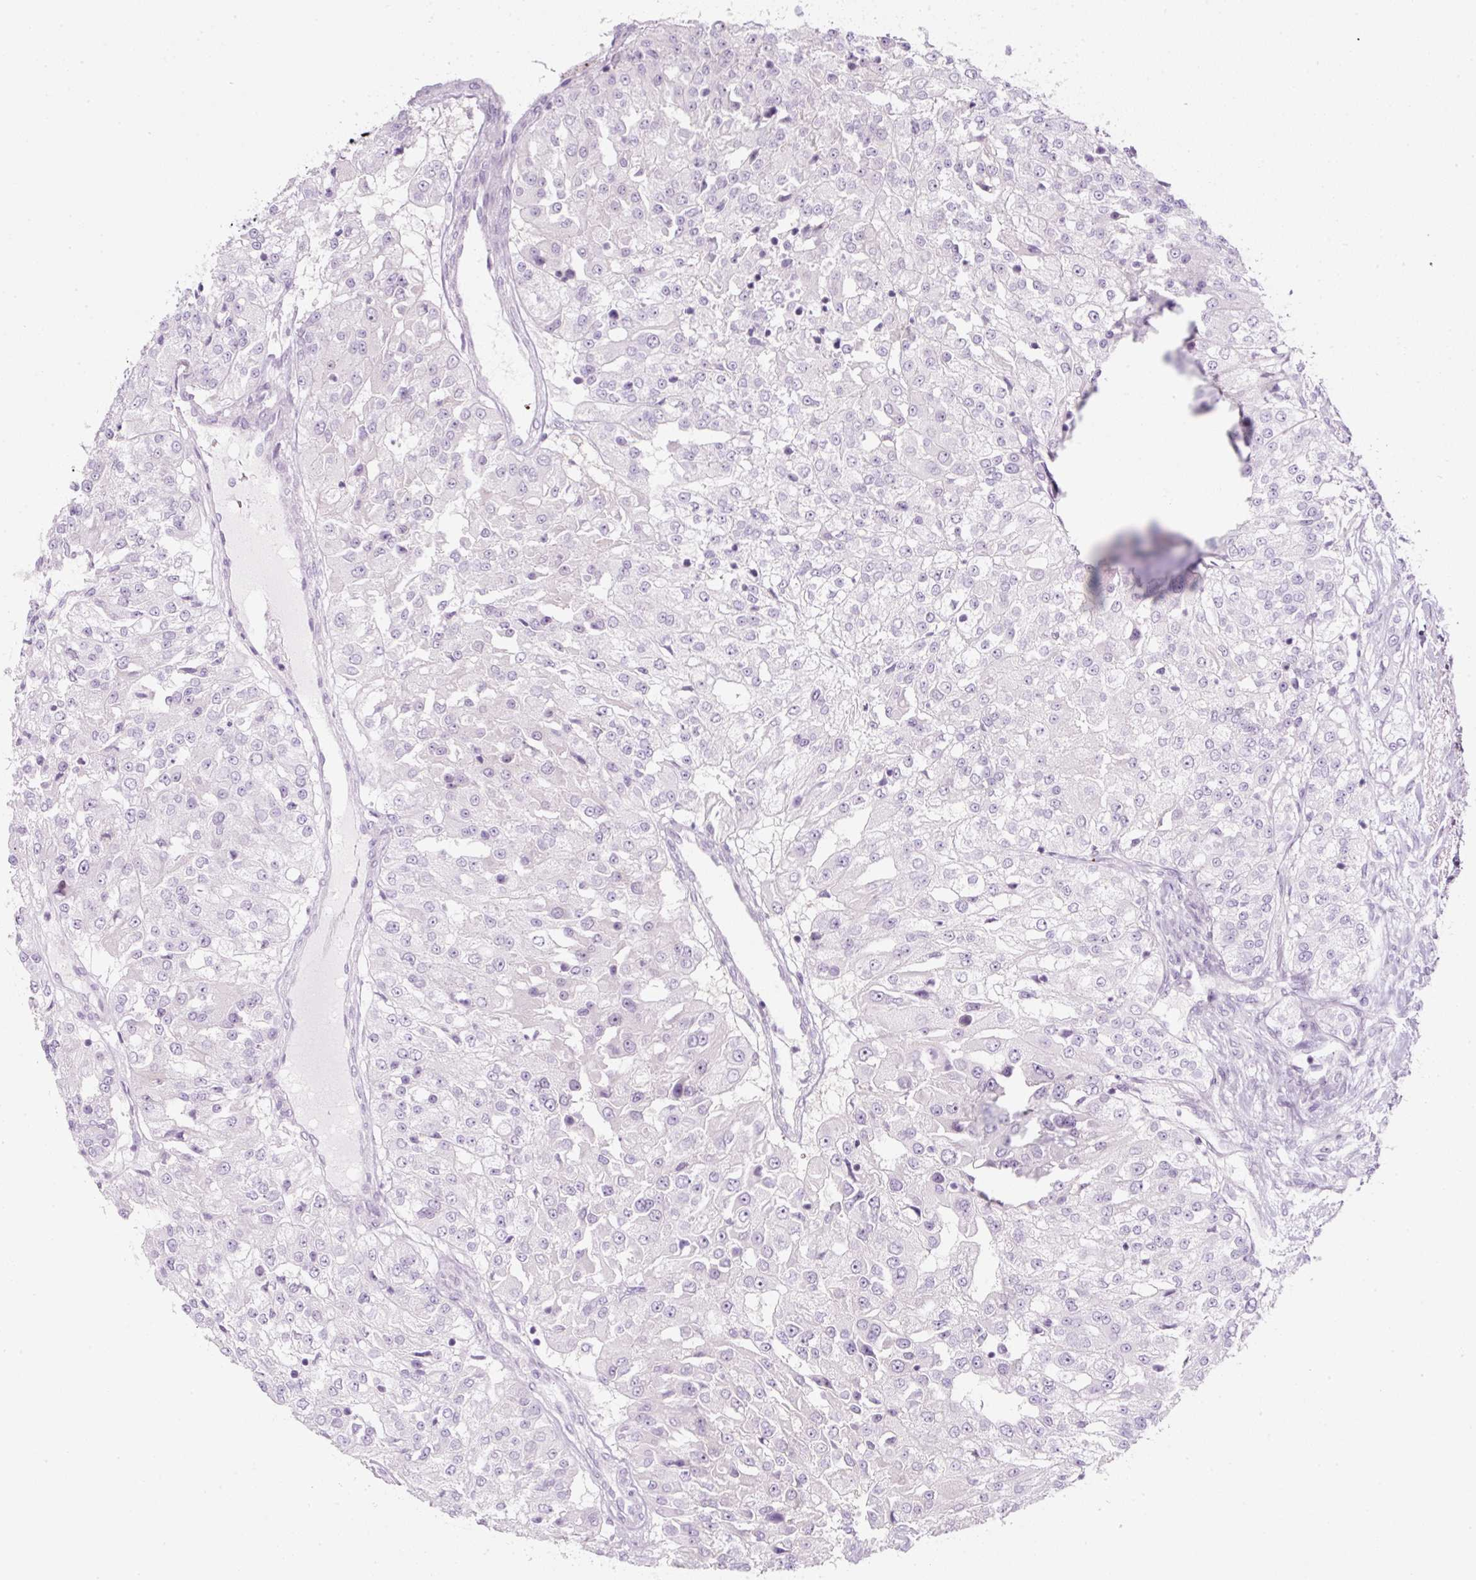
{"staining": {"intensity": "negative", "quantity": "none", "location": "none"}, "tissue": "renal cancer", "cell_type": "Tumor cells", "image_type": "cancer", "snomed": [{"axis": "morphology", "description": "Adenocarcinoma, NOS"}, {"axis": "topography", "description": "Kidney"}], "caption": "A high-resolution image shows immunohistochemistry staining of renal cancer (adenocarcinoma), which reveals no significant staining in tumor cells.", "gene": "PF4V1", "patient": {"sex": "female", "age": 63}}